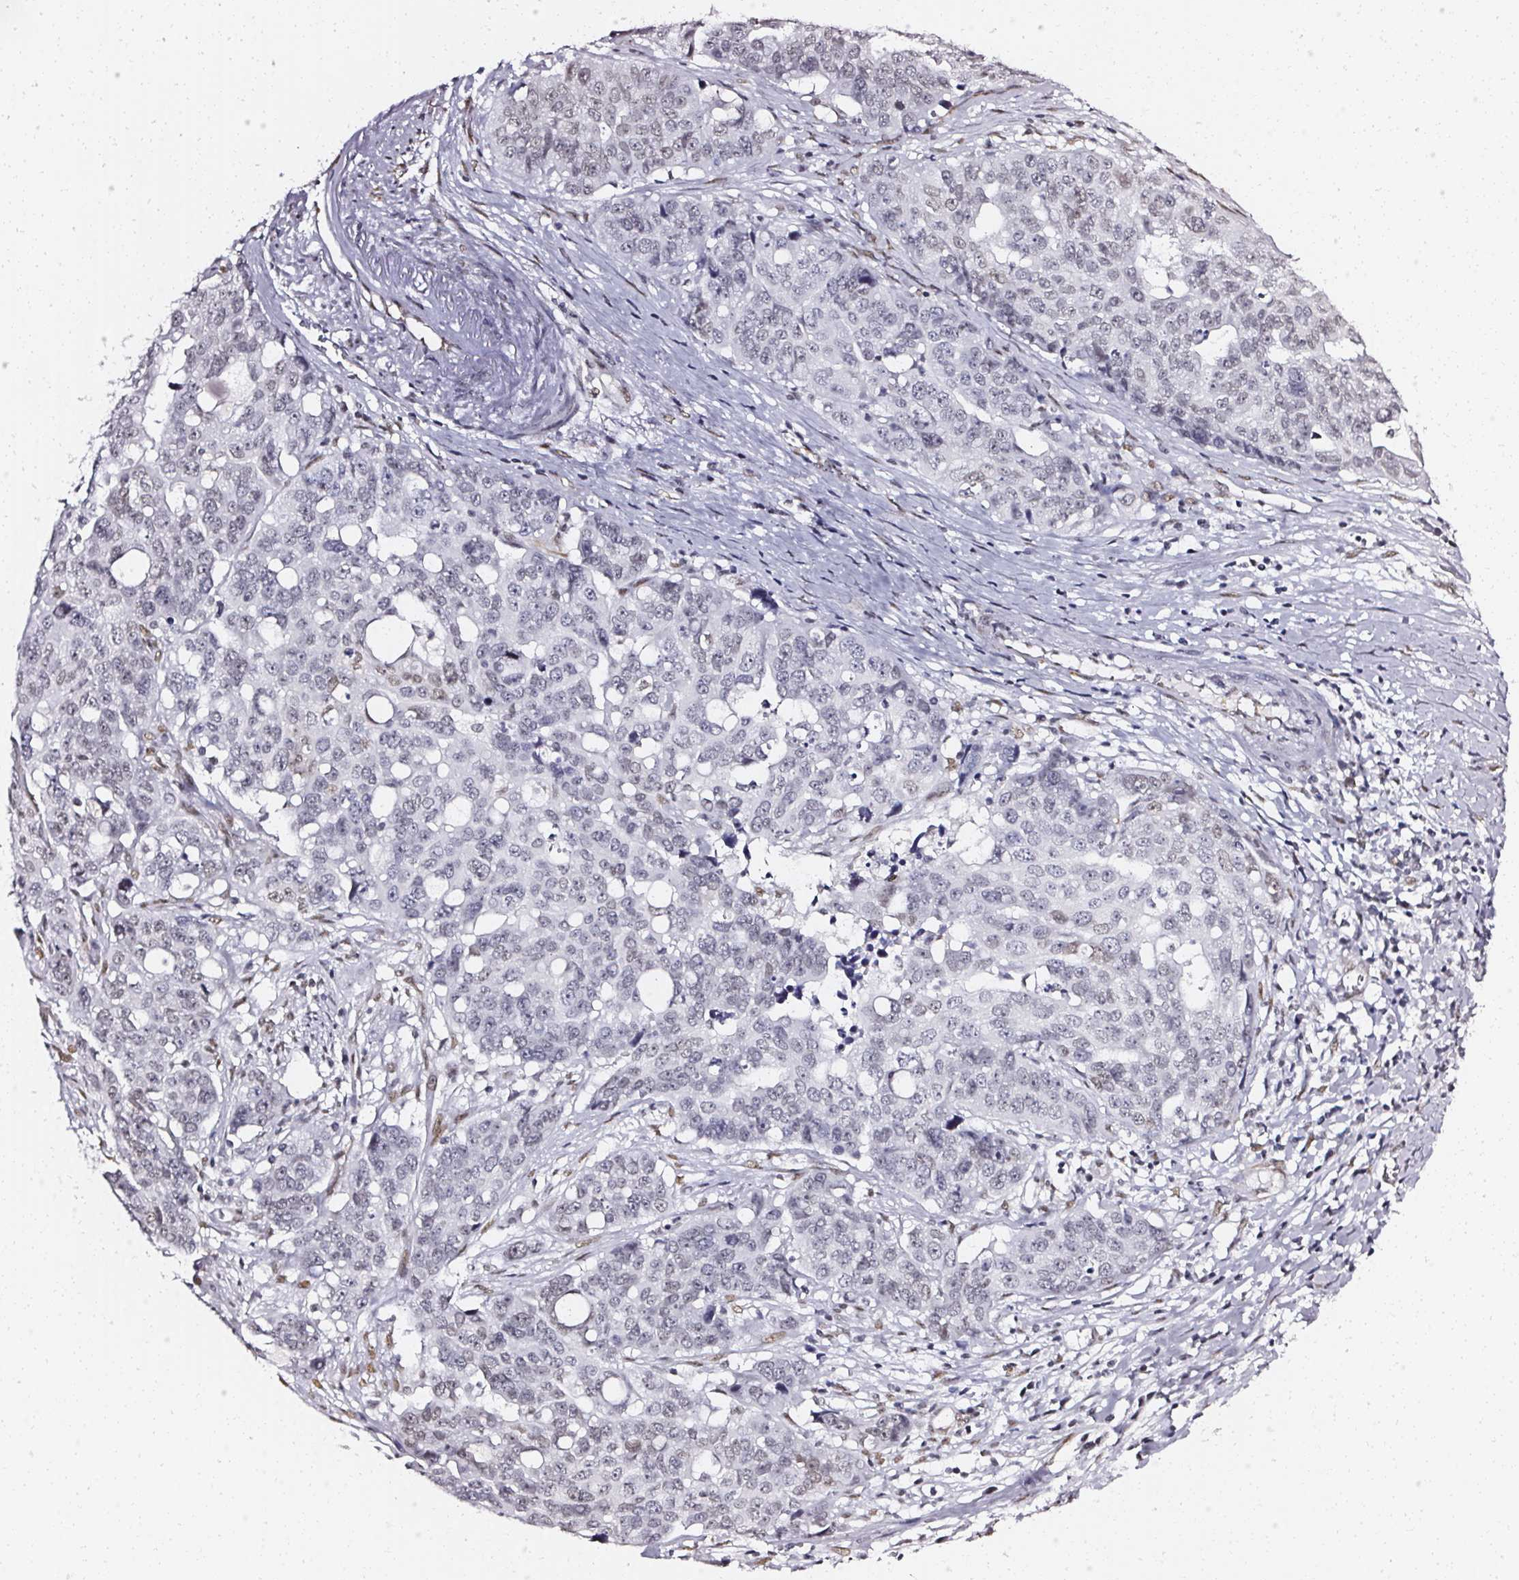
{"staining": {"intensity": "weak", "quantity": "<25%", "location": "nuclear"}, "tissue": "ovarian cancer", "cell_type": "Tumor cells", "image_type": "cancer", "snomed": [{"axis": "morphology", "description": "Carcinoma, endometroid"}, {"axis": "topography", "description": "Ovary"}], "caption": "Tumor cells show no significant positivity in ovarian endometroid carcinoma.", "gene": "GP6", "patient": {"sex": "female", "age": 78}}